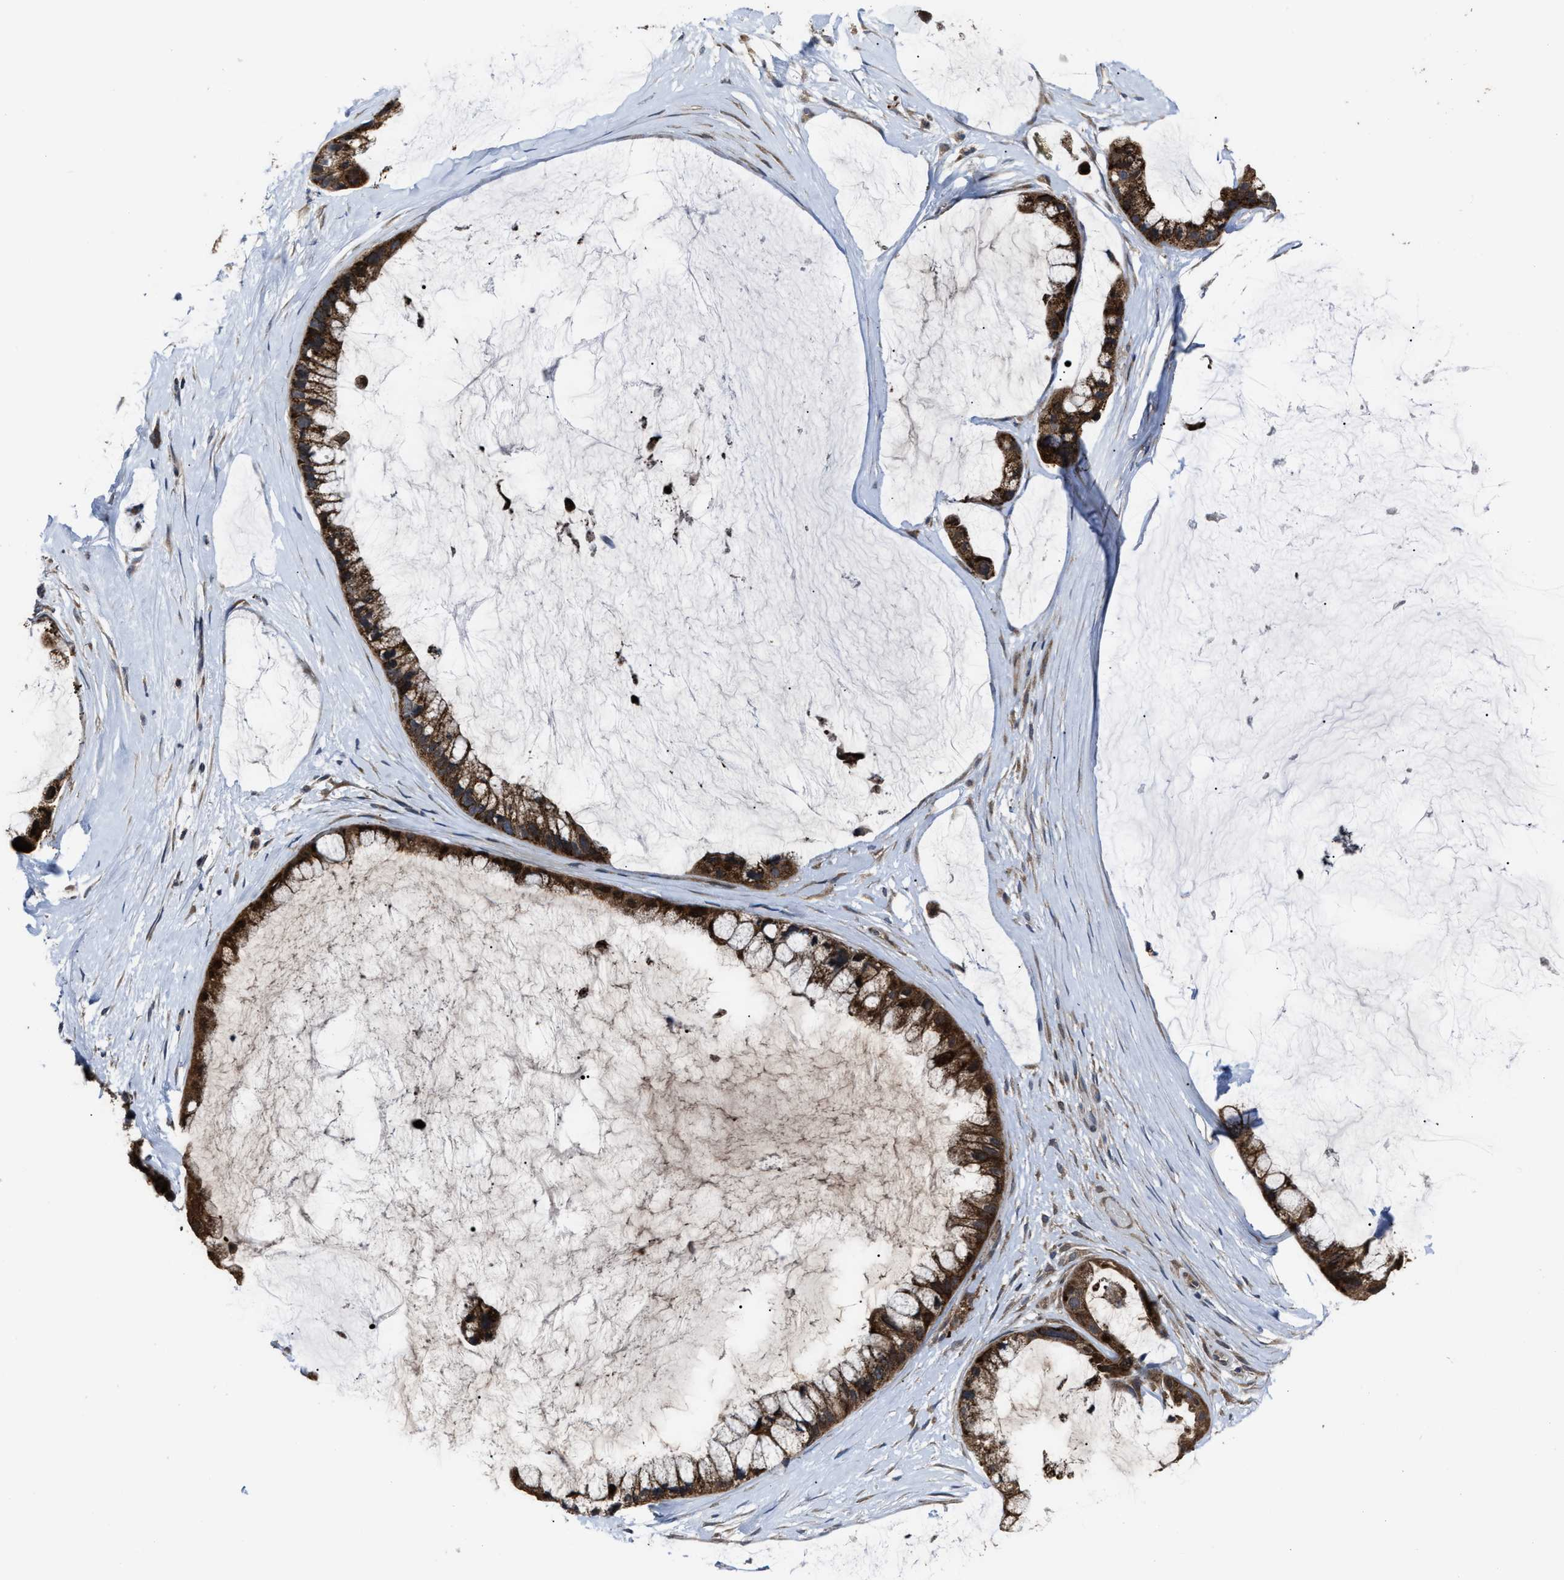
{"staining": {"intensity": "strong", "quantity": ">75%", "location": "cytoplasmic/membranous"}, "tissue": "ovarian cancer", "cell_type": "Tumor cells", "image_type": "cancer", "snomed": [{"axis": "morphology", "description": "Cystadenocarcinoma, mucinous, NOS"}, {"axis": "topography", "description": "Ovary"}], "caption": "Ovarian mucinous cystadenocarcinoma stained with immunohistochemistry (IHC) displays strong cytoplasmic/membranous staining in approximately >75% of tumor cells. The protein is stained brown, and the nuclei are stained in blue (DAB IHC with brightfield microscopy, high magnification).", "gene": "PASK", "patient": {"sex": "female", "age": 39}}